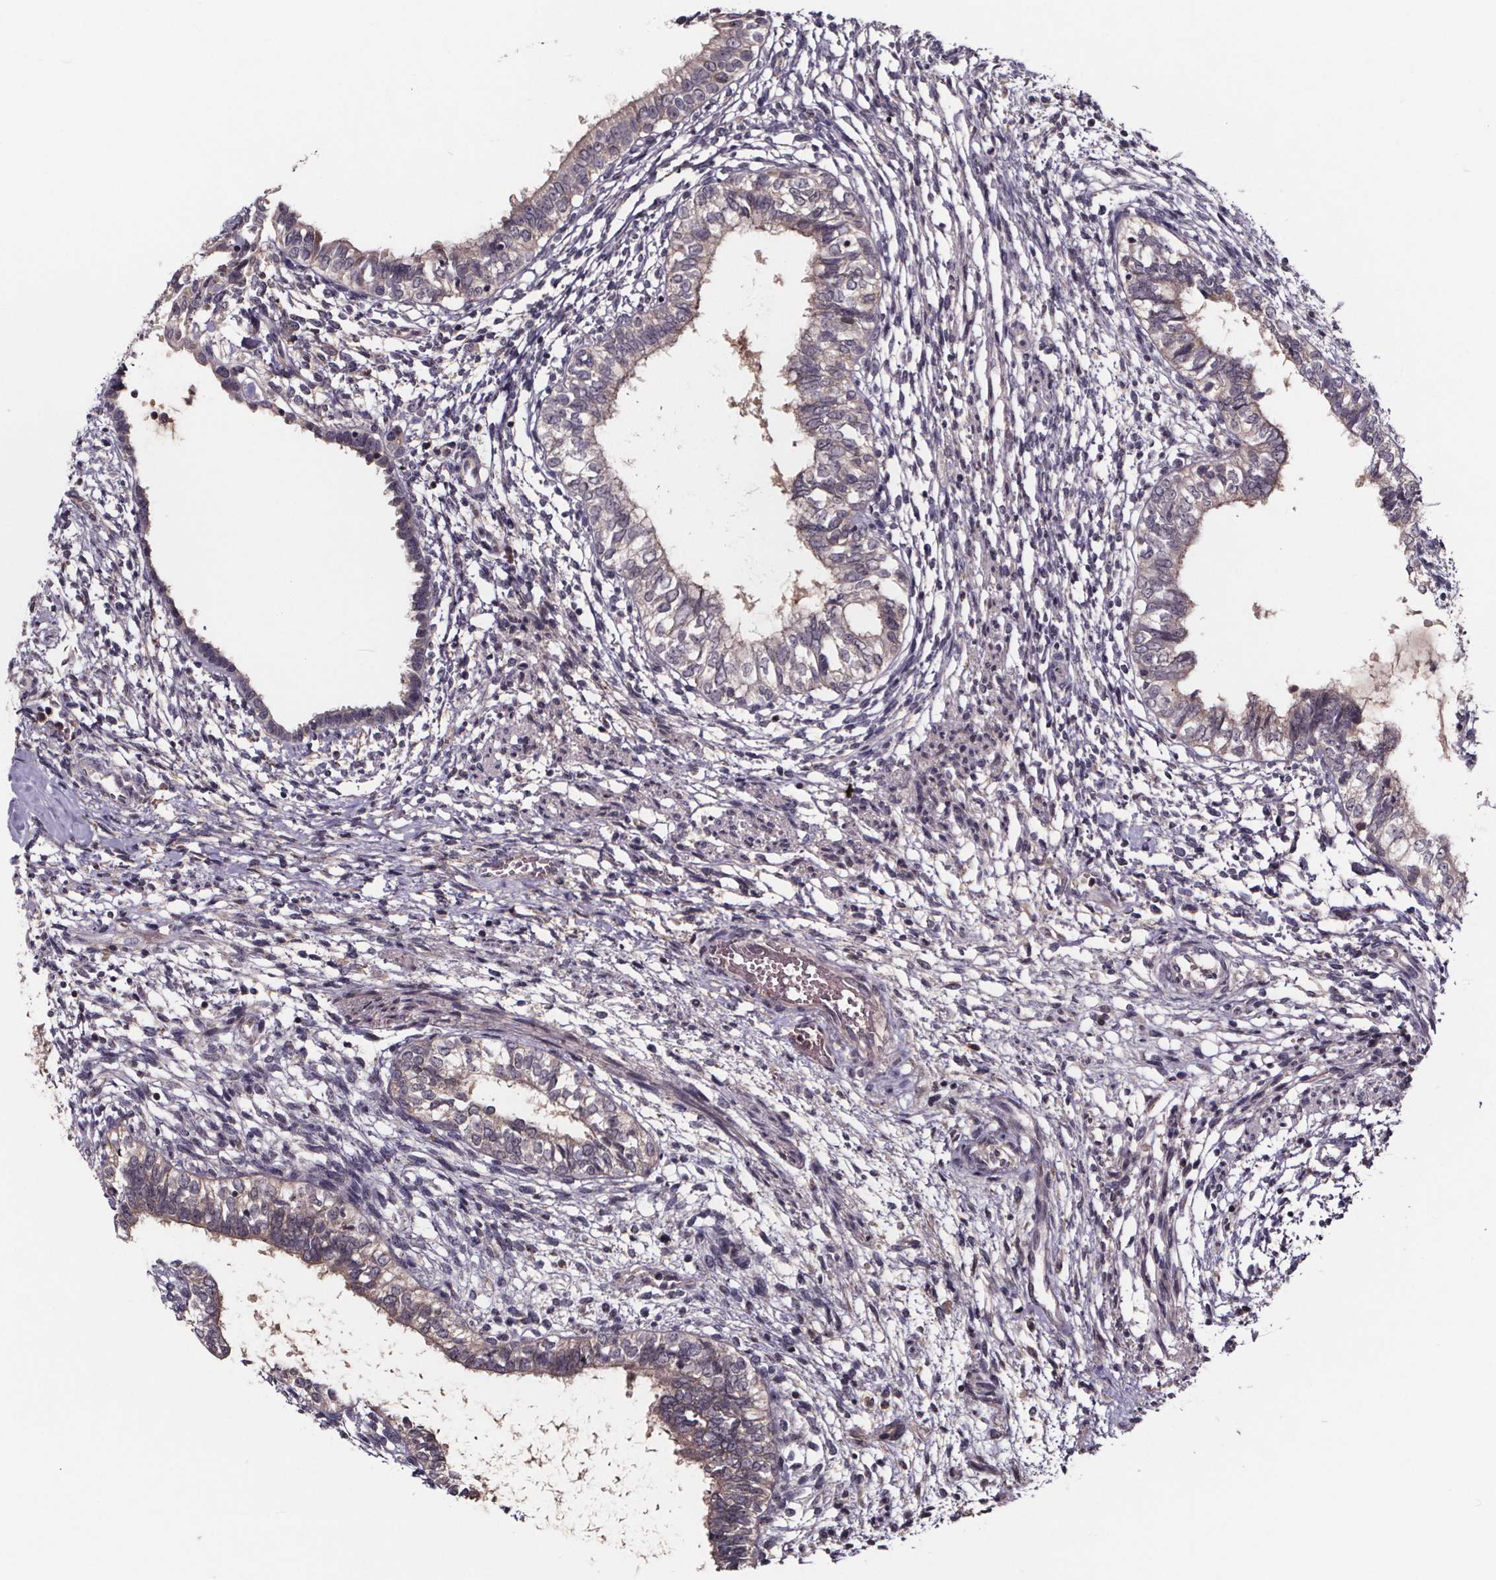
{"staining": {"intensity": "weak", "quantity": "25%-75%", "location": "cytoplasmic/membranous"}, "tissue": "testis cancer", "cell_type": "Tumor cells", "image_type": "cancer", "snomed": [{"axis": "morphology", "description": "Carcinoma, Embryonal, NOS"}, {"axis": "topography", "description": "Testis"}], "caption": "IHC staining of testis embryonal carcinoma, which demonstrates low levels of weak cytoplasmic/membranous staining in about 25%-75% of tumor cells indicating weak cytoplasmic/membranous protein expression. The staining was performed using DAB (3,3'-diaminobenzidine) (brown) for protein detection and nuclei were counterstained in hematoxylin (blue).", "gene": "SMIM1", "patient": {"sex": "male", "age": 37}}